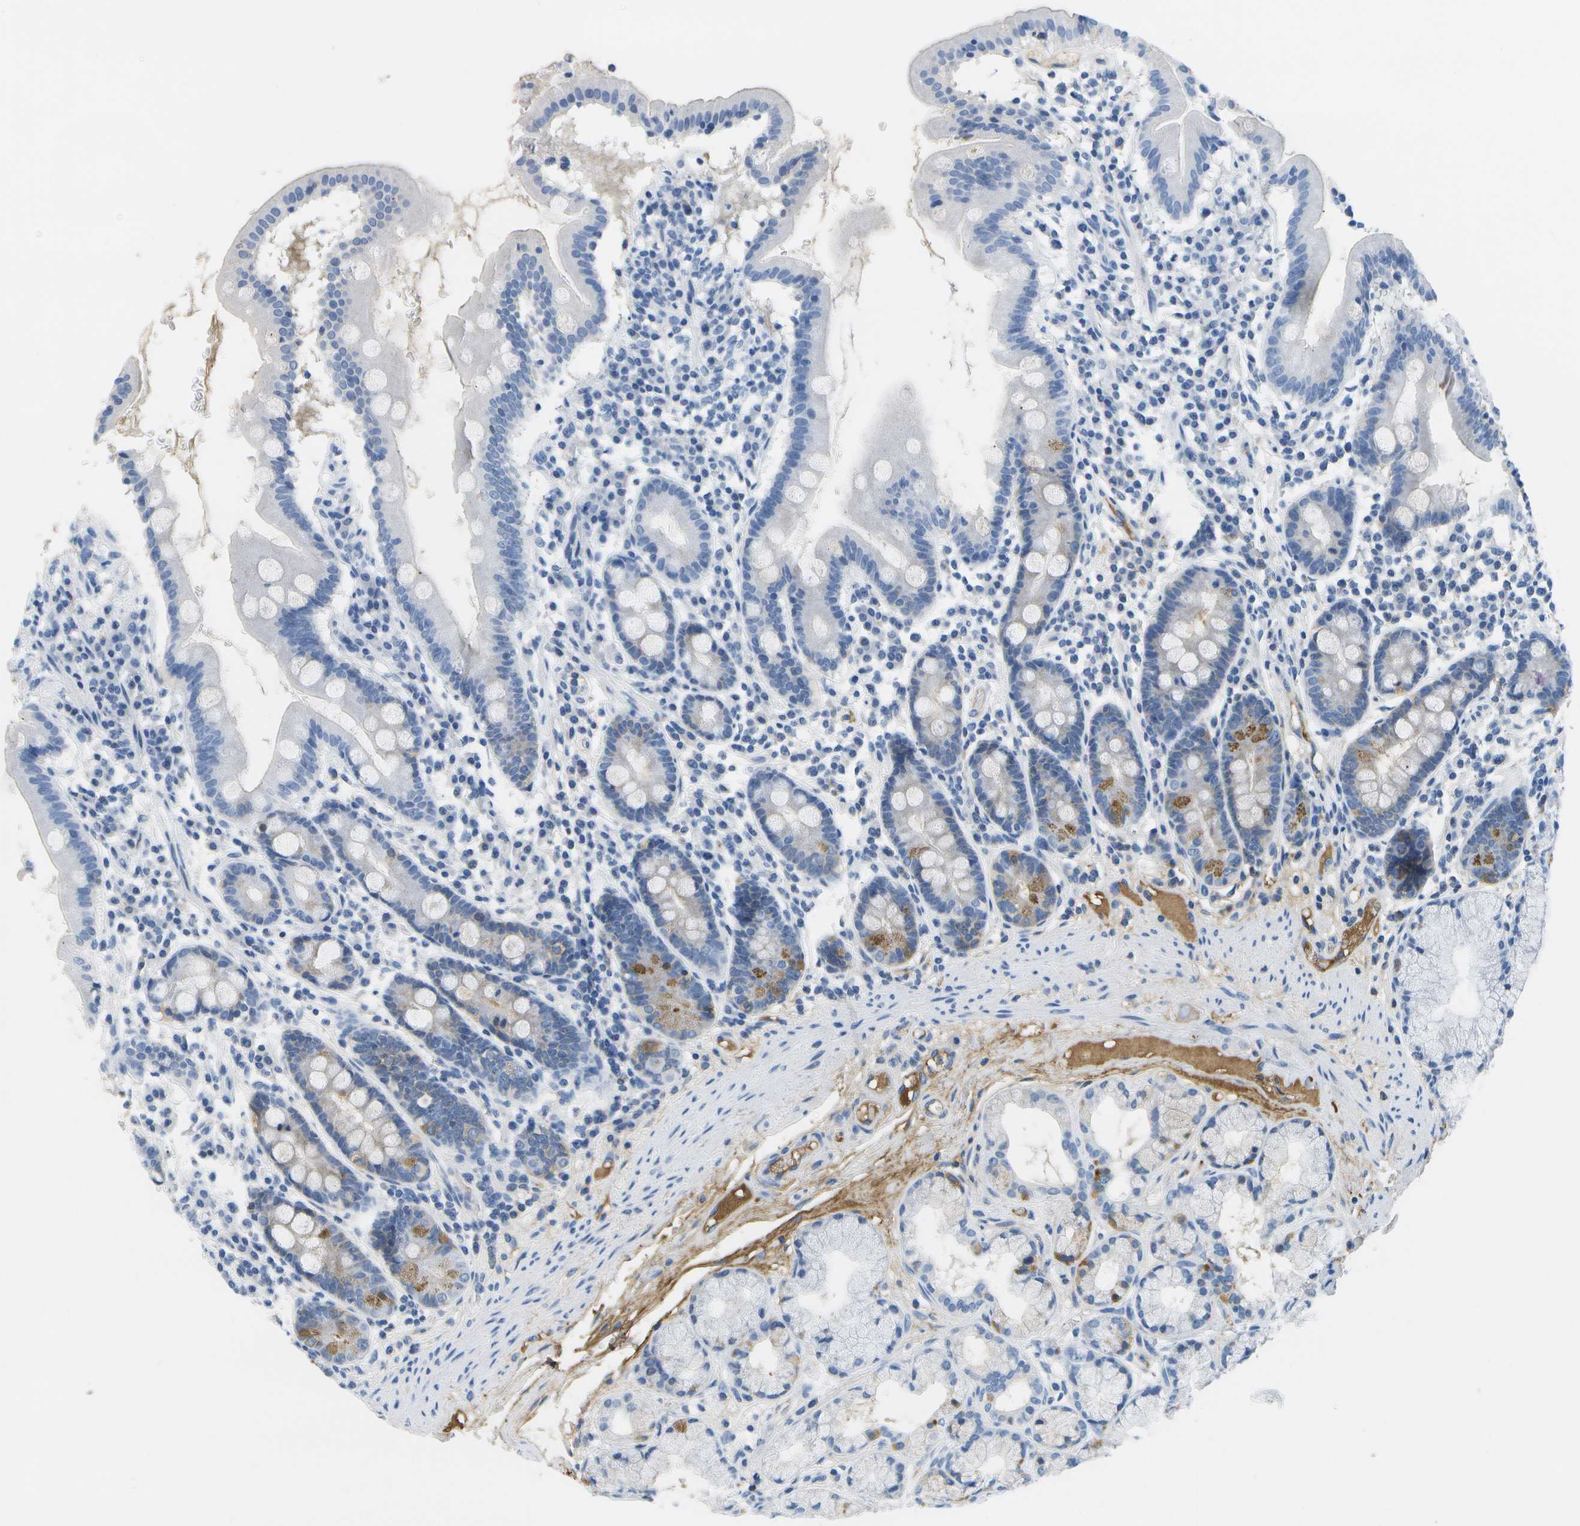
{"staining": {"intensity": "moderate", "quantity": "<25%", "location": "cytoplasmic/membranous"}, "tissue": "duodenum", "cell_type": "Glandular cells", "image_type": "normal", "snomed": [{"axis": "morphology", "description": "Normal tissue, NOS"}, {"axis": "topography", "description": "Duodenum"}], "caption": "Protein expression analysis of normal human duodenum reveals moderate cytoplasmic/membranous staining in about <25% of glandular cells.", "gene": "SERPINA1", "patient": {"sex": "male", "age": 50}}